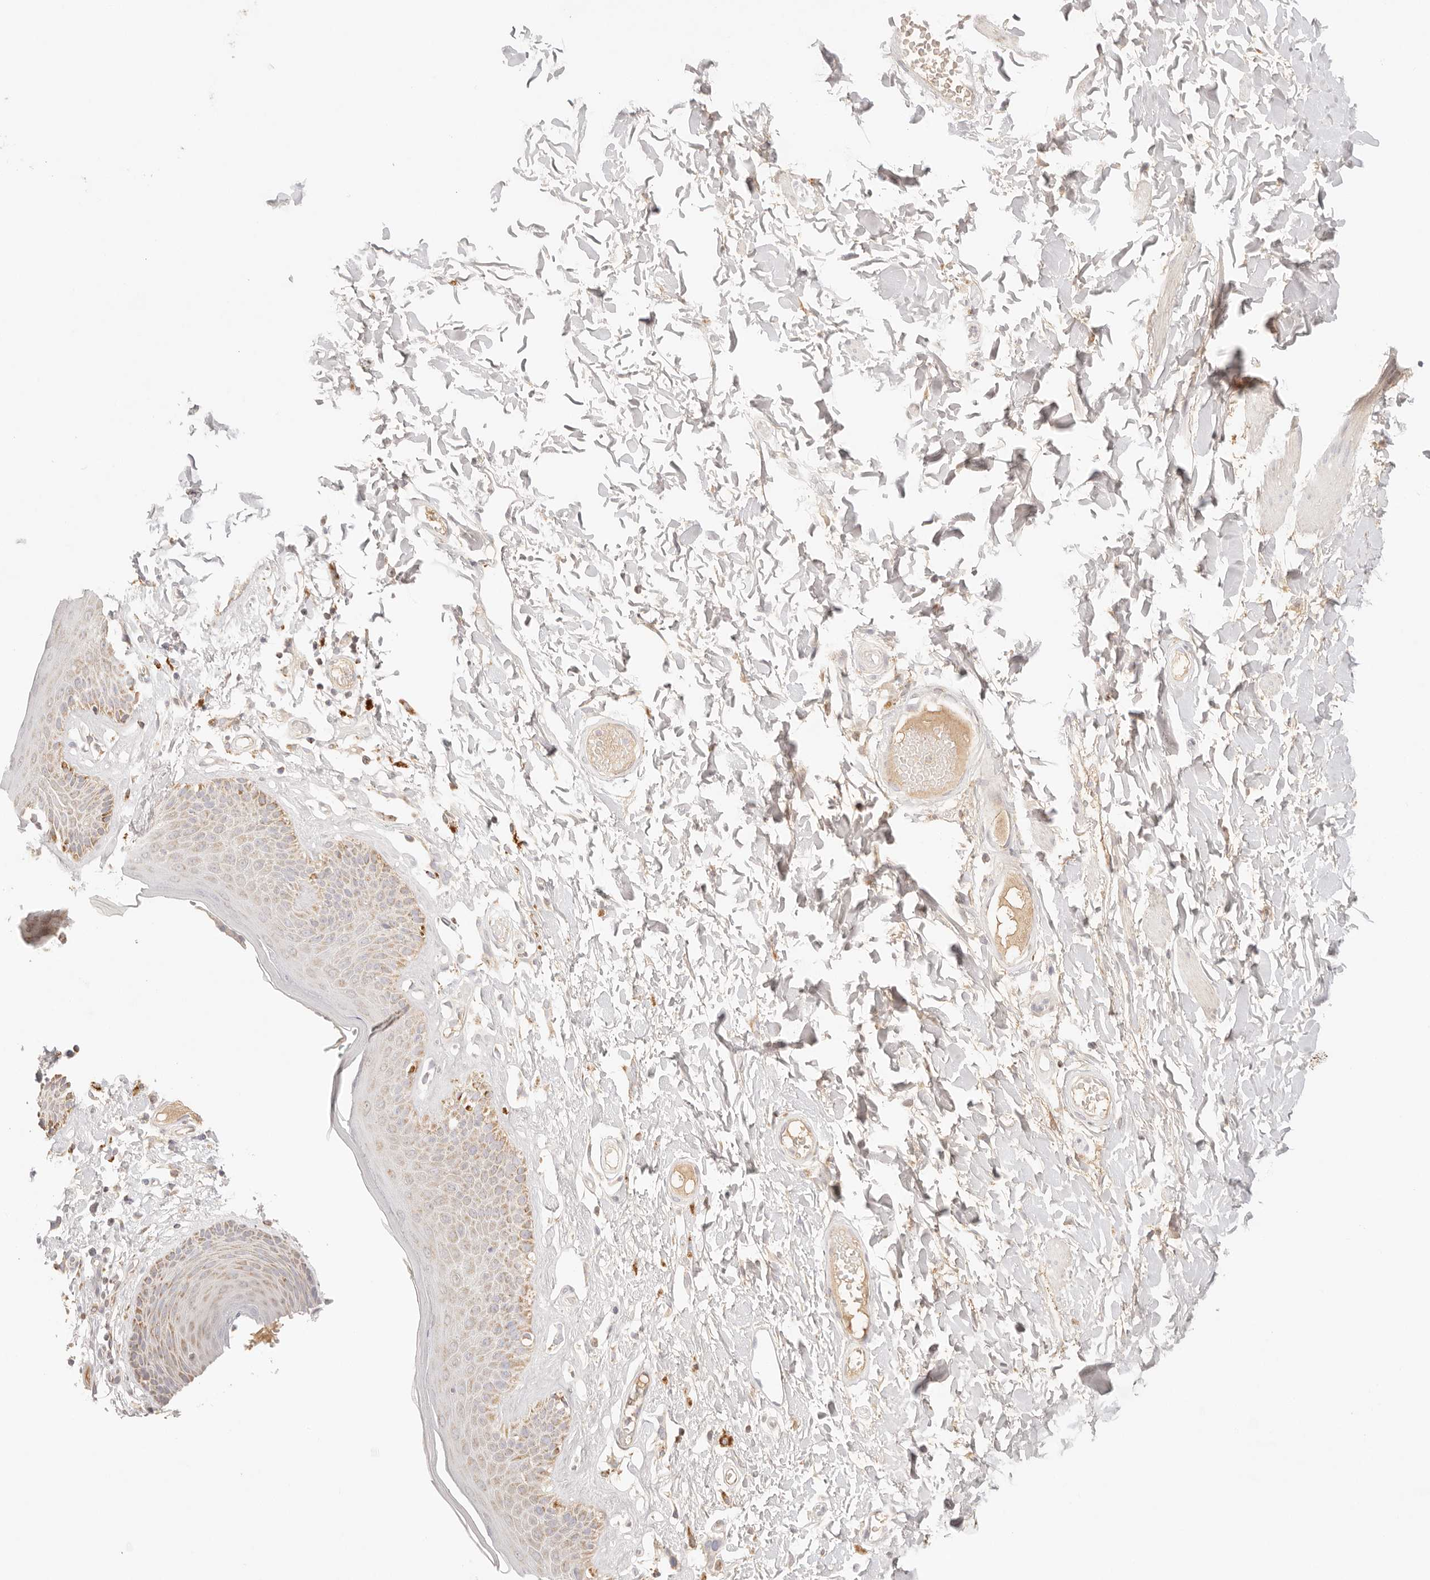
{"staining": {"intensity": "moderate", "quantity": "25%-75%", "location": "cytoplasmic/membranous"}, "tissue": "skin", "cell_type": "Epidermal cells", "image_type": "normal", "snomed": [{"axis": "morphology", "description": "Normal tissue, NOS"}, {"axis": "topography", "description": "Vulva"}], "caption": "Skin was stained to show a protein in brown. There is medium levels of moderate cytoplasmic/membranous staining in approximately 25%-75% of epidermal cells.", "gene": "COA6", "patient": {"sex": "female", "age": 73}}